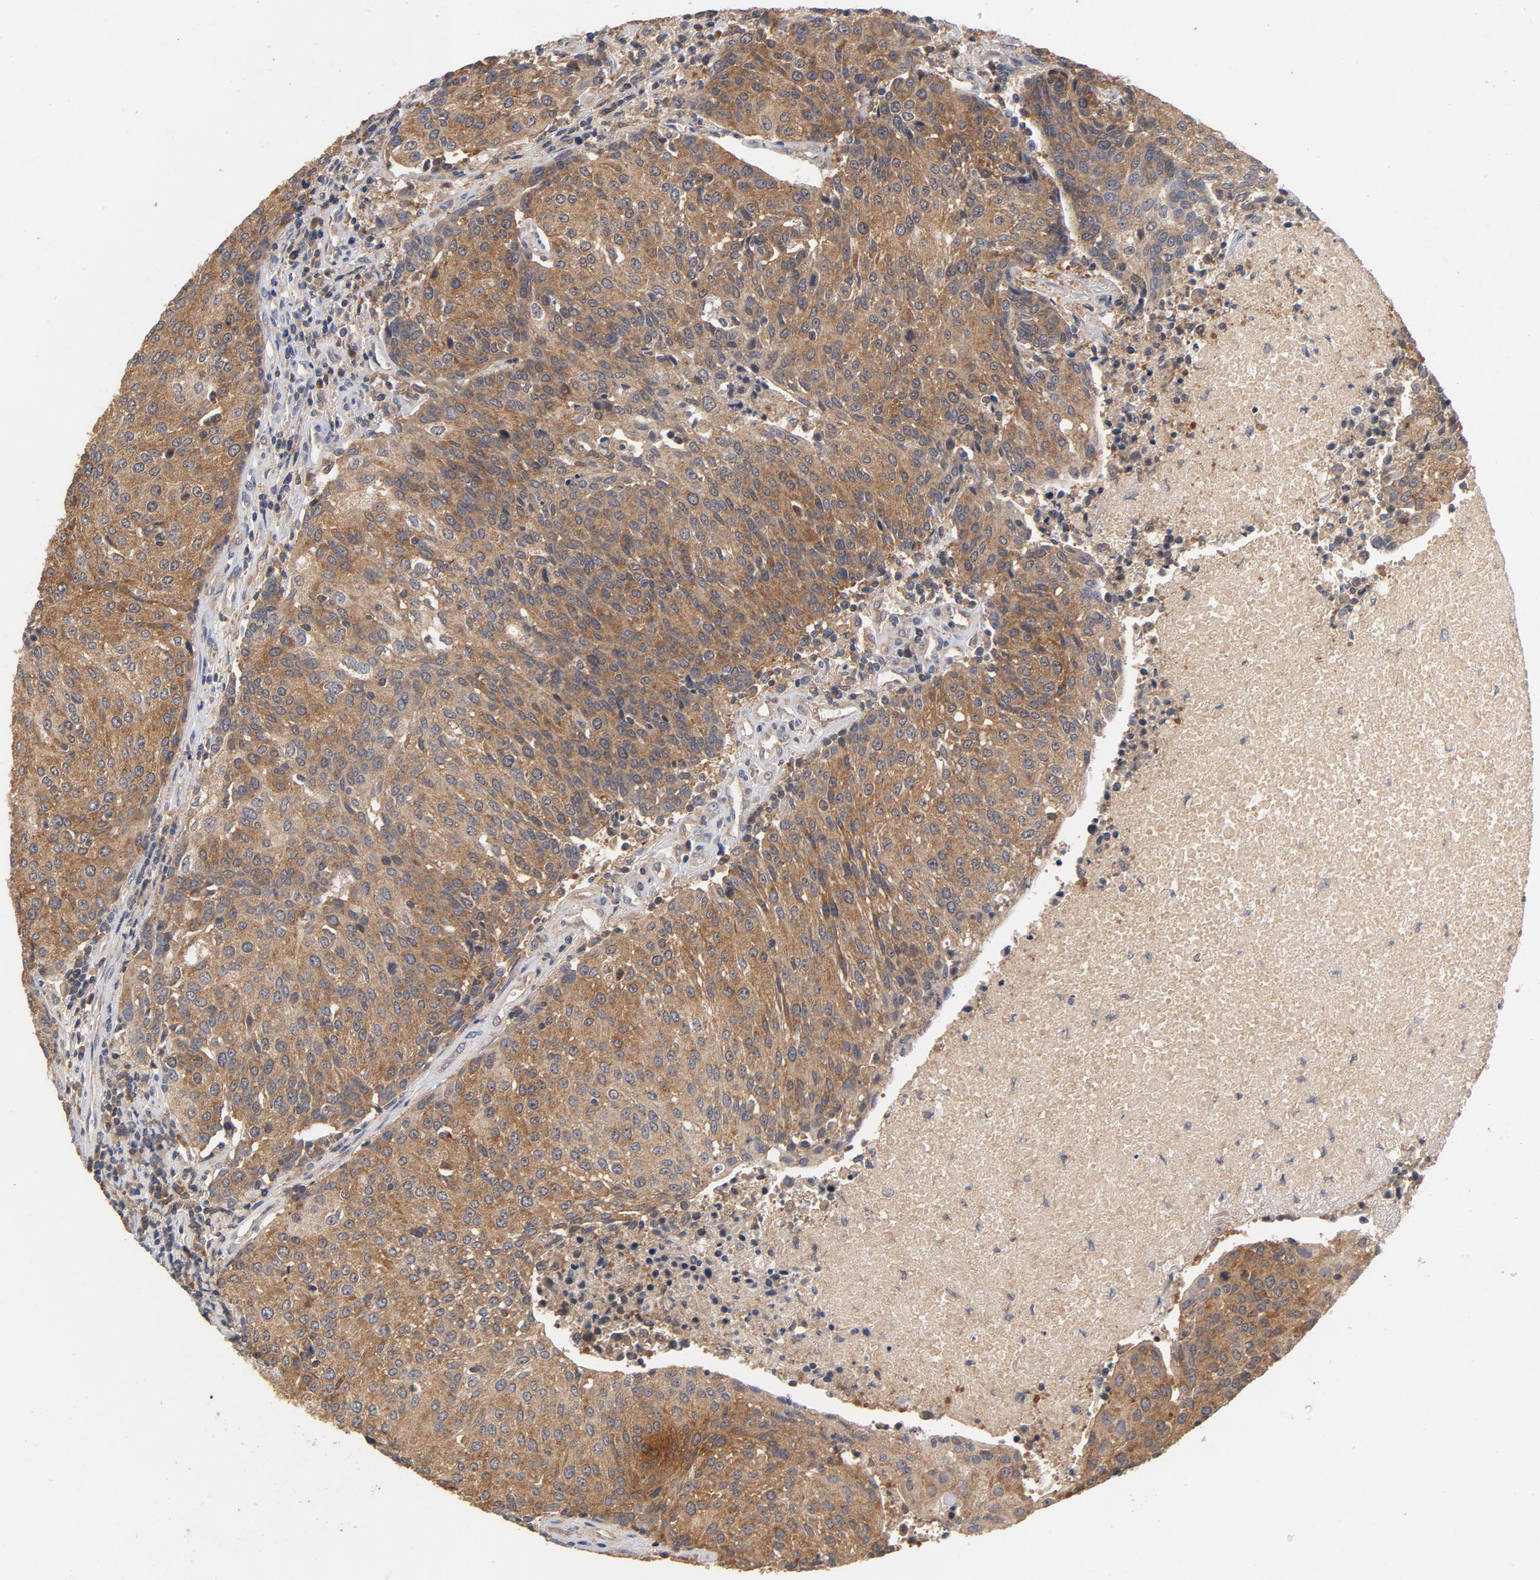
{"staining": {"intensity": "moderate", "quantity": ">75%", "location": "cytoplasmic/membranous"}, "tissue": "urothelial cancer", "cell_type": "Tumor cells", "image_type": "cancer", "snomed": [{"axis": "morphology", "description": "Urothelial carcinoma, High grade"}, {"axis": "topography", "description": "Urinary bladder"}], "caption": "A brown stain labels moderate cytoplasmic/membranous expression of a protein in human urothelial carcinoma (high-grade) tumor cells.", "gene": "DDX6", "patient": {"sex": "female", "age": 85}}